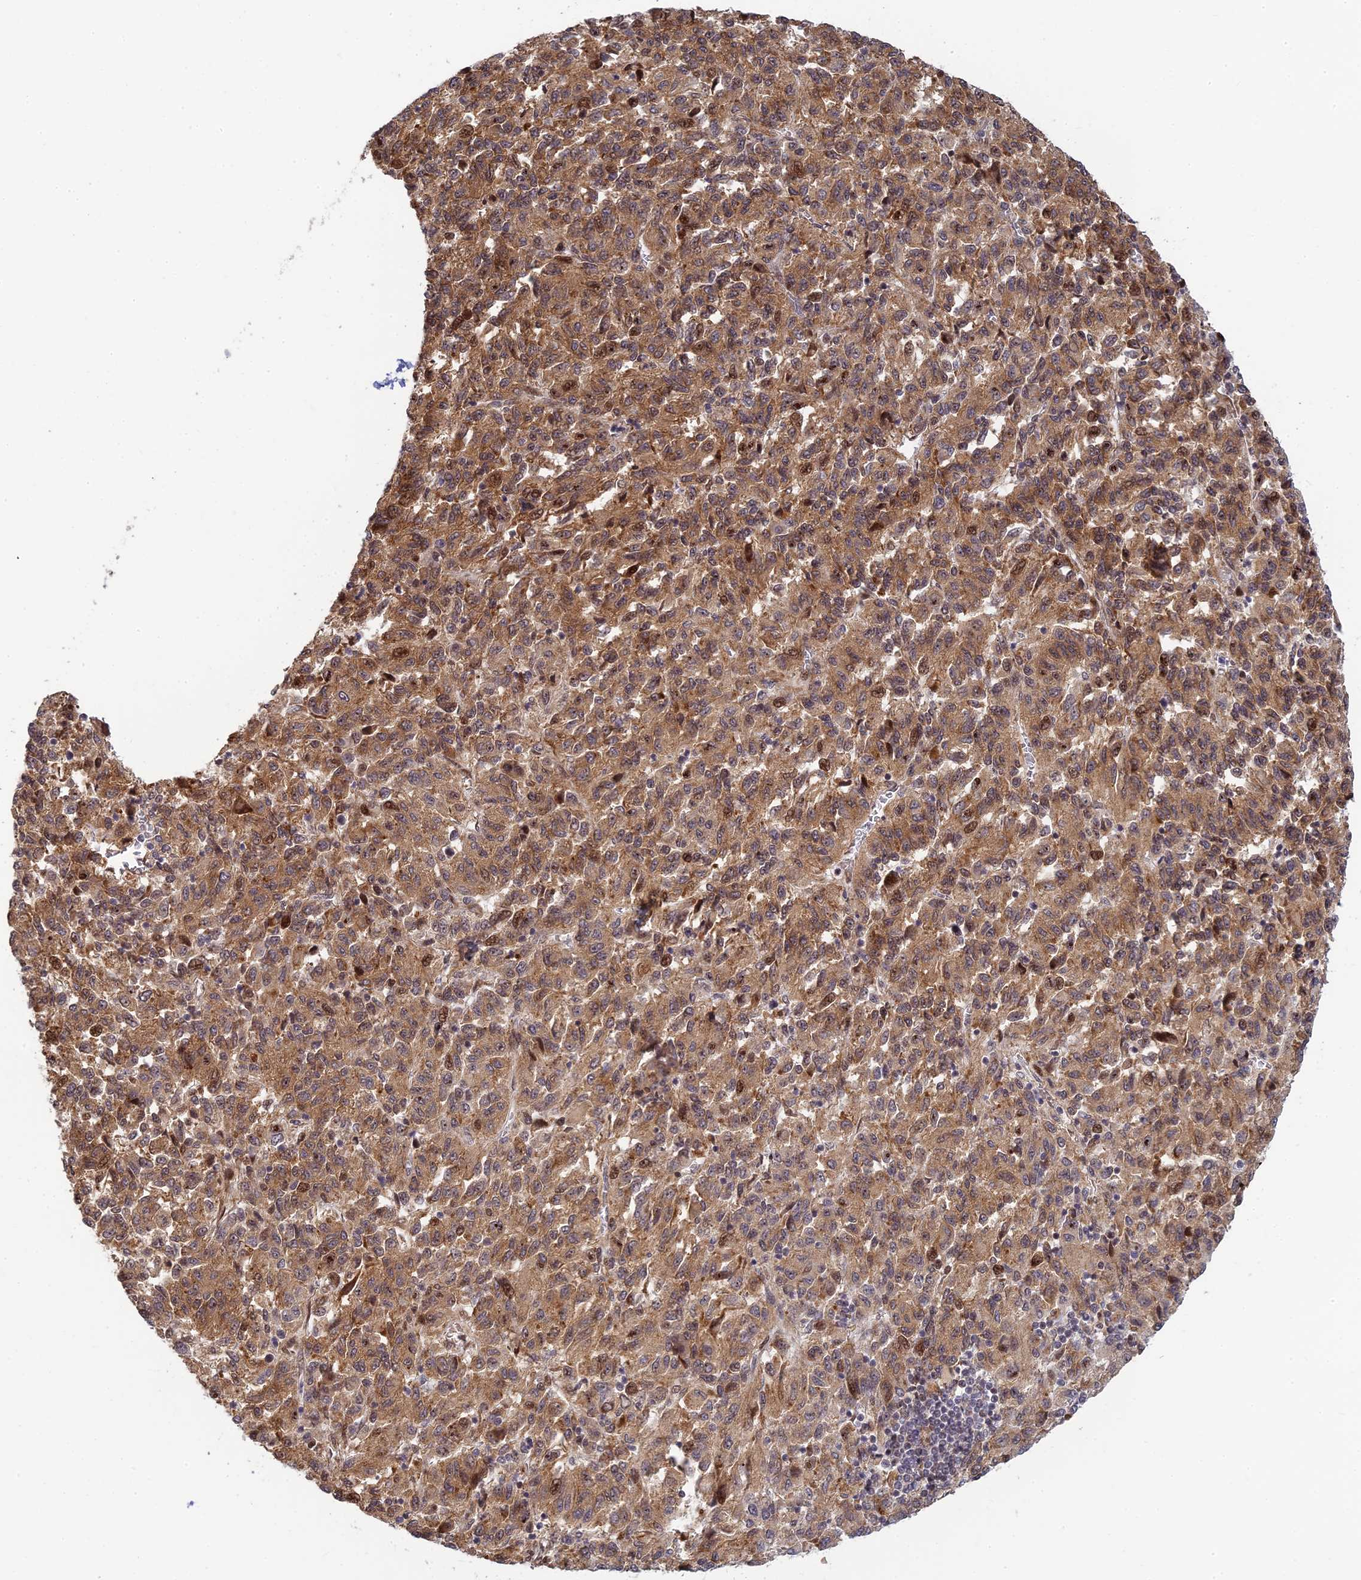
{"staining": {"intensity": "moderate", "quantity": ">75%", "location": "cytoplasmic/membranous,nuclear"}, "tissue": "melanoma", "cell_type": "Tumor cells", "image_type": "cancer", "snomed": [{"axis": "morphology", "description": "Malignant melanoma, Metastatic site"}, {"axis": "topography", "description": "Lung"}], "caption": "Melanoma stained with a protein marker reveals moderate staining in tumor cells.", "gene": "UFSP2", "patient": {"sex": "male", "age": 64}}